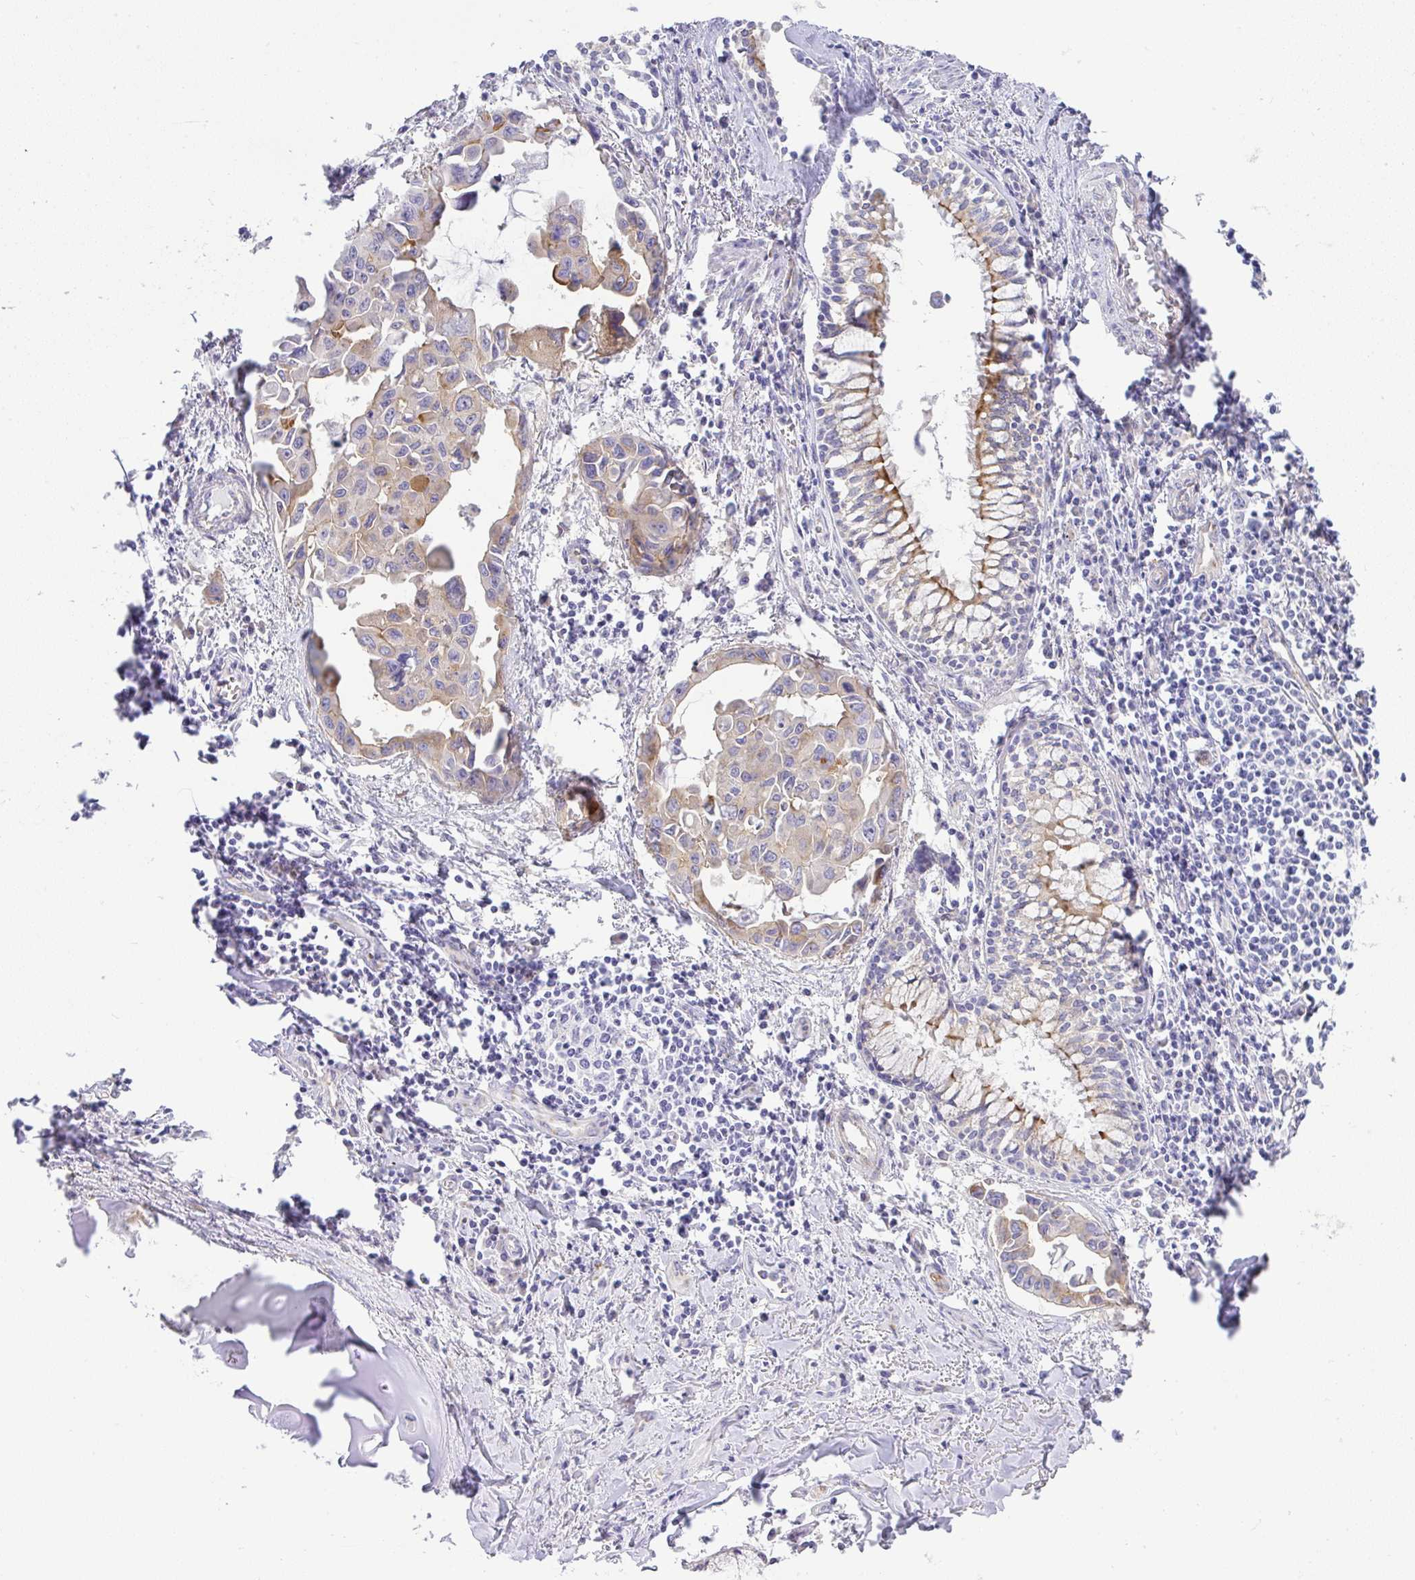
{"staining": {"intensity": "moderate", "quantity": "<25%", "location": "cytoplasmic/membranous"}, "tissue": "lung cancer", "cell_type": "Tumor cells", "image_type": "cancer", "snomed": [{"axis": "morphology", "description": "Adenocarcinoma, NOS"}, {"axis": "topography", "description": "Lung"}], "caption": "Approximately <25% of tumor cells in human lung cancer (adenocarcinoma) demonstrate moderate cytoplasmic/membranous protein expression as visualized by brown immunohistochemical staining.", "gene": "FAM177A1", "patient": {"sex": "male", "age": 64}}